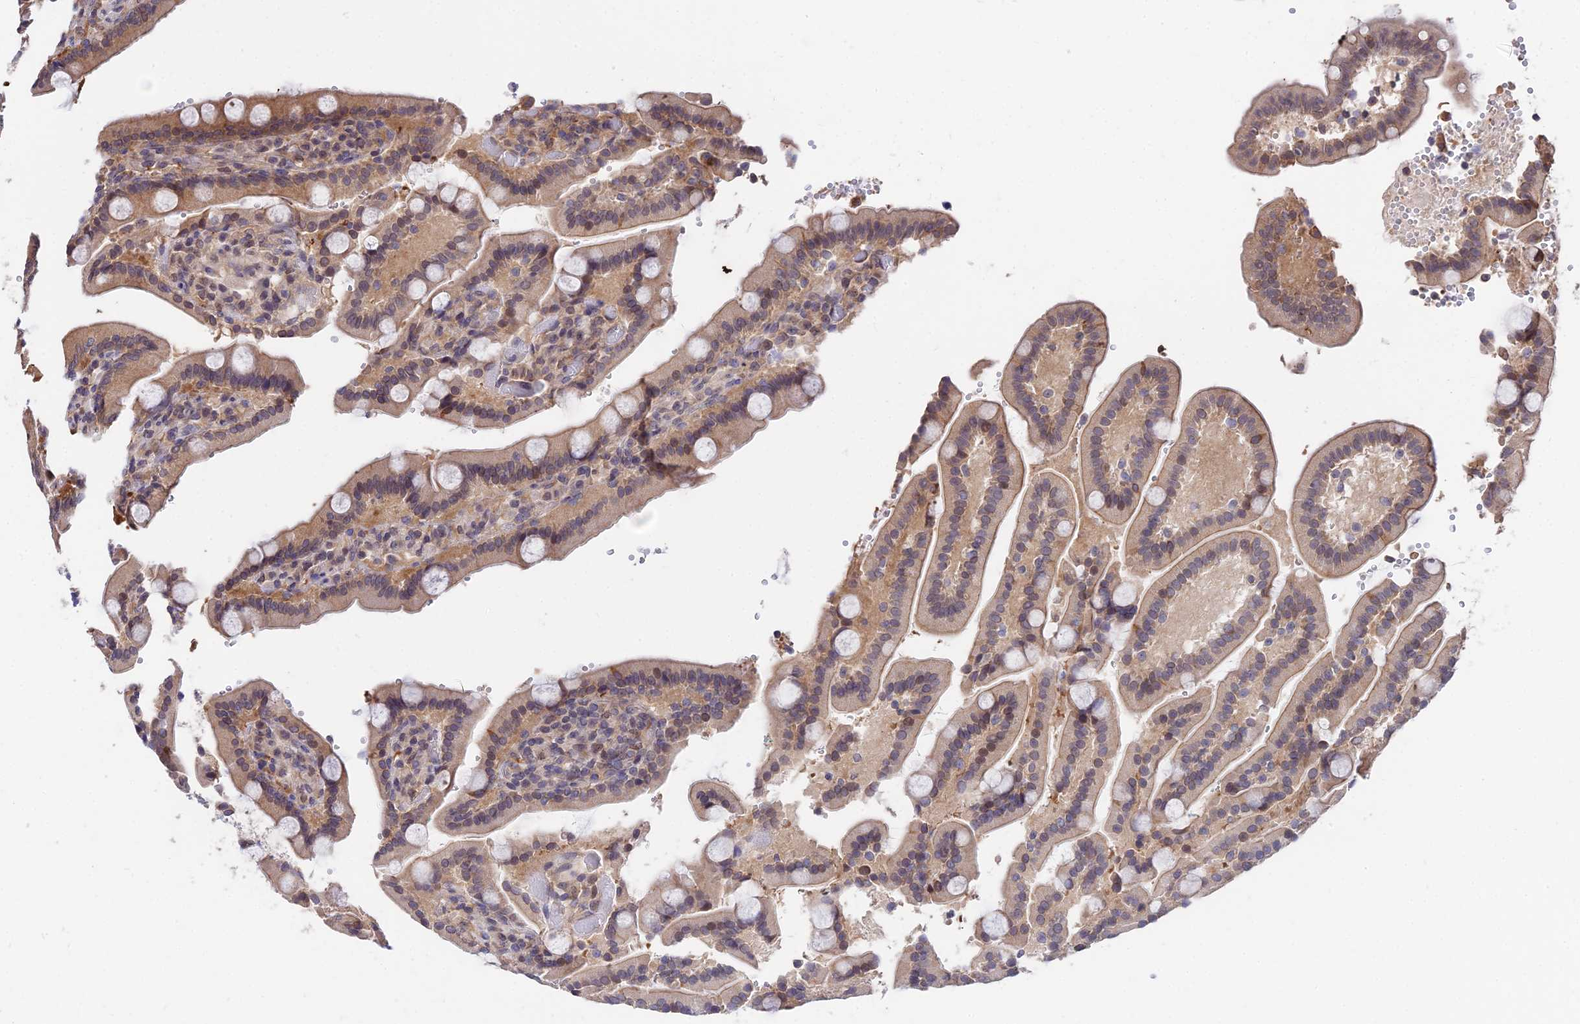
{"staining": {"intensity": "moderate", "quantity": "25%-75%", "location": "cytoplasmic/membranous"}, "tissue": "duodenum", "cell_type": "Glandular cells", "image_type": "normal", "snomed": [{"axis": "morphology", "description": "Normal tissue, NOS"}, {"axis": "topography", "description": "Duodenum"}], "caption": "IHC (DAB) staining of benign duodenum demonstrates moderate cytoplasmic/membranous protein expression in approximately 25%-75% of glandular cells. (DAB = brown stain, brightfield microscopy at high magnification).", "gene": "INPP4A", "patient": {"sex": "female", "age": 62}}